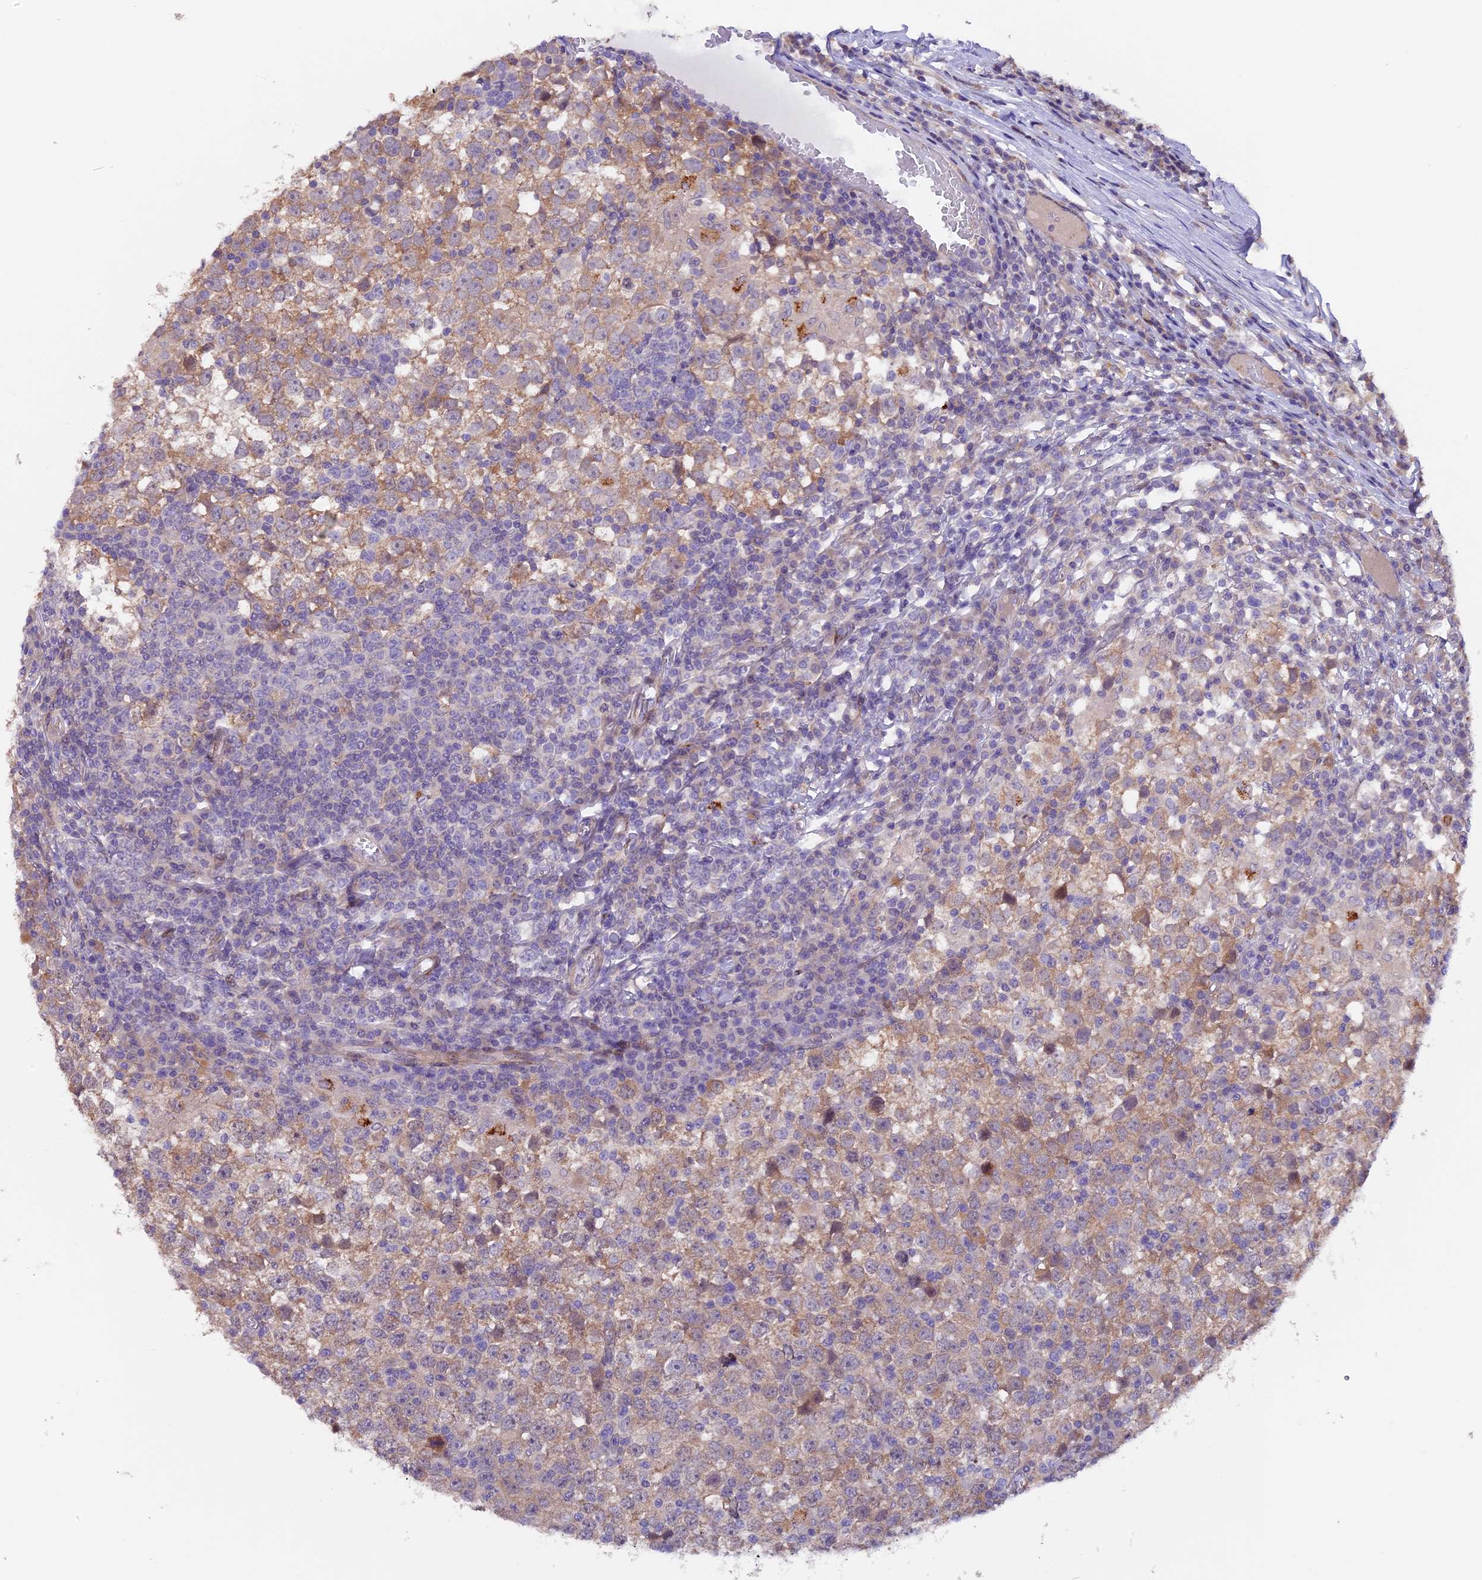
{"staining": {"intensity": "weak", "quantity": "25%-75%", "location": "cytoplasmic/membranous"}, "tissue": "testis cancer", "cell_type": "Tumor cells", "image_type": "cancer", "snomed": [{"axis": "morphology", "description": "Seminoma, NOS"}, {"axis": "topography", "description": "Testis"}], "caption": "Tumor cells exhibit low levels of weak cytoplasmic/membranous expression in approximately 25%-75% of cells in human seminoma (testis).", "gene": "NCK2", "patient": {"sex": "male", "age": 65}}